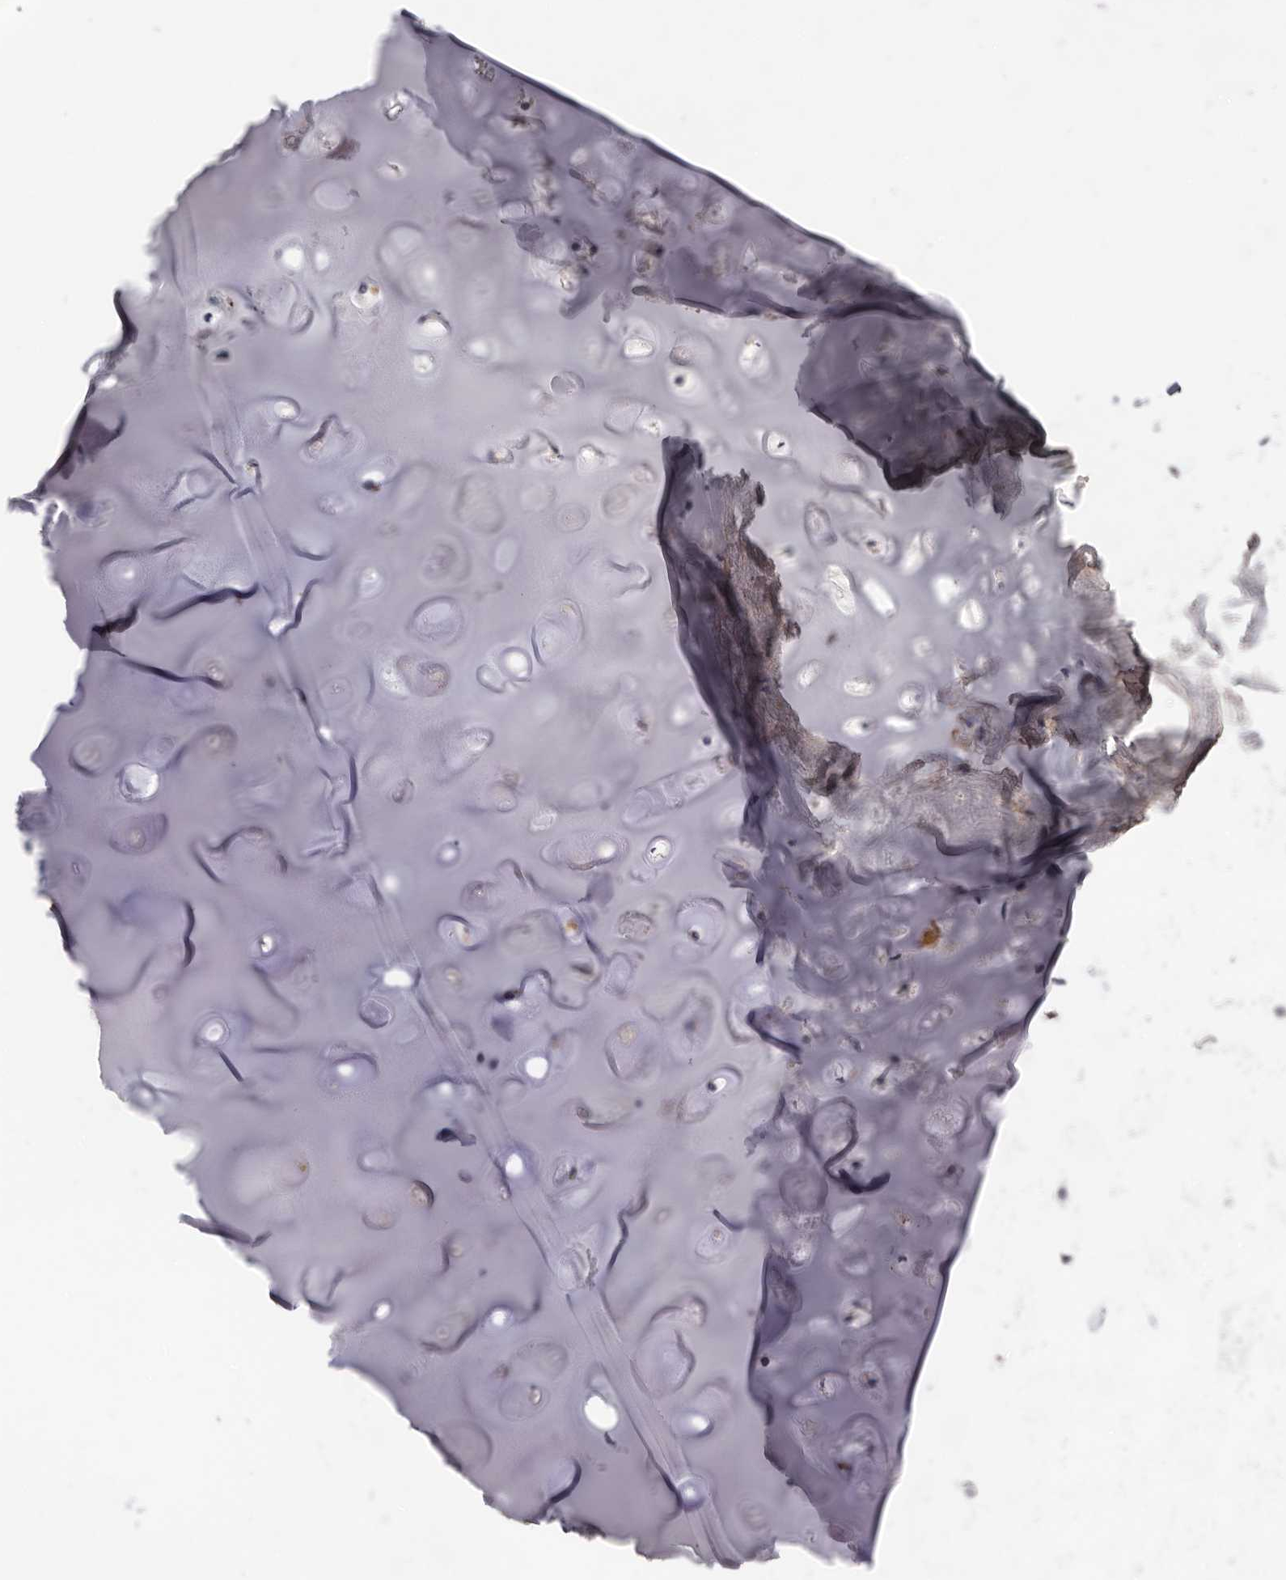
{"staining": {"intensity": "negative", "quantity": "none", "location": "none"}, "tissue": "adipose tissue", "cell_type": "Adipocytes", "image_type": "normal", "snomed": [{"axis": "morphology", "description": "Normal tissue, NOS"}, {"axis": "topography", "description": "Cartilage tissue"}], "caption": "Human adipose tissue stained for a protein using immunohistochemistry demonstrates no staining in adipocytes.", "gene": "HCAR2", "patient": {"sex": "female", "age": 63}}